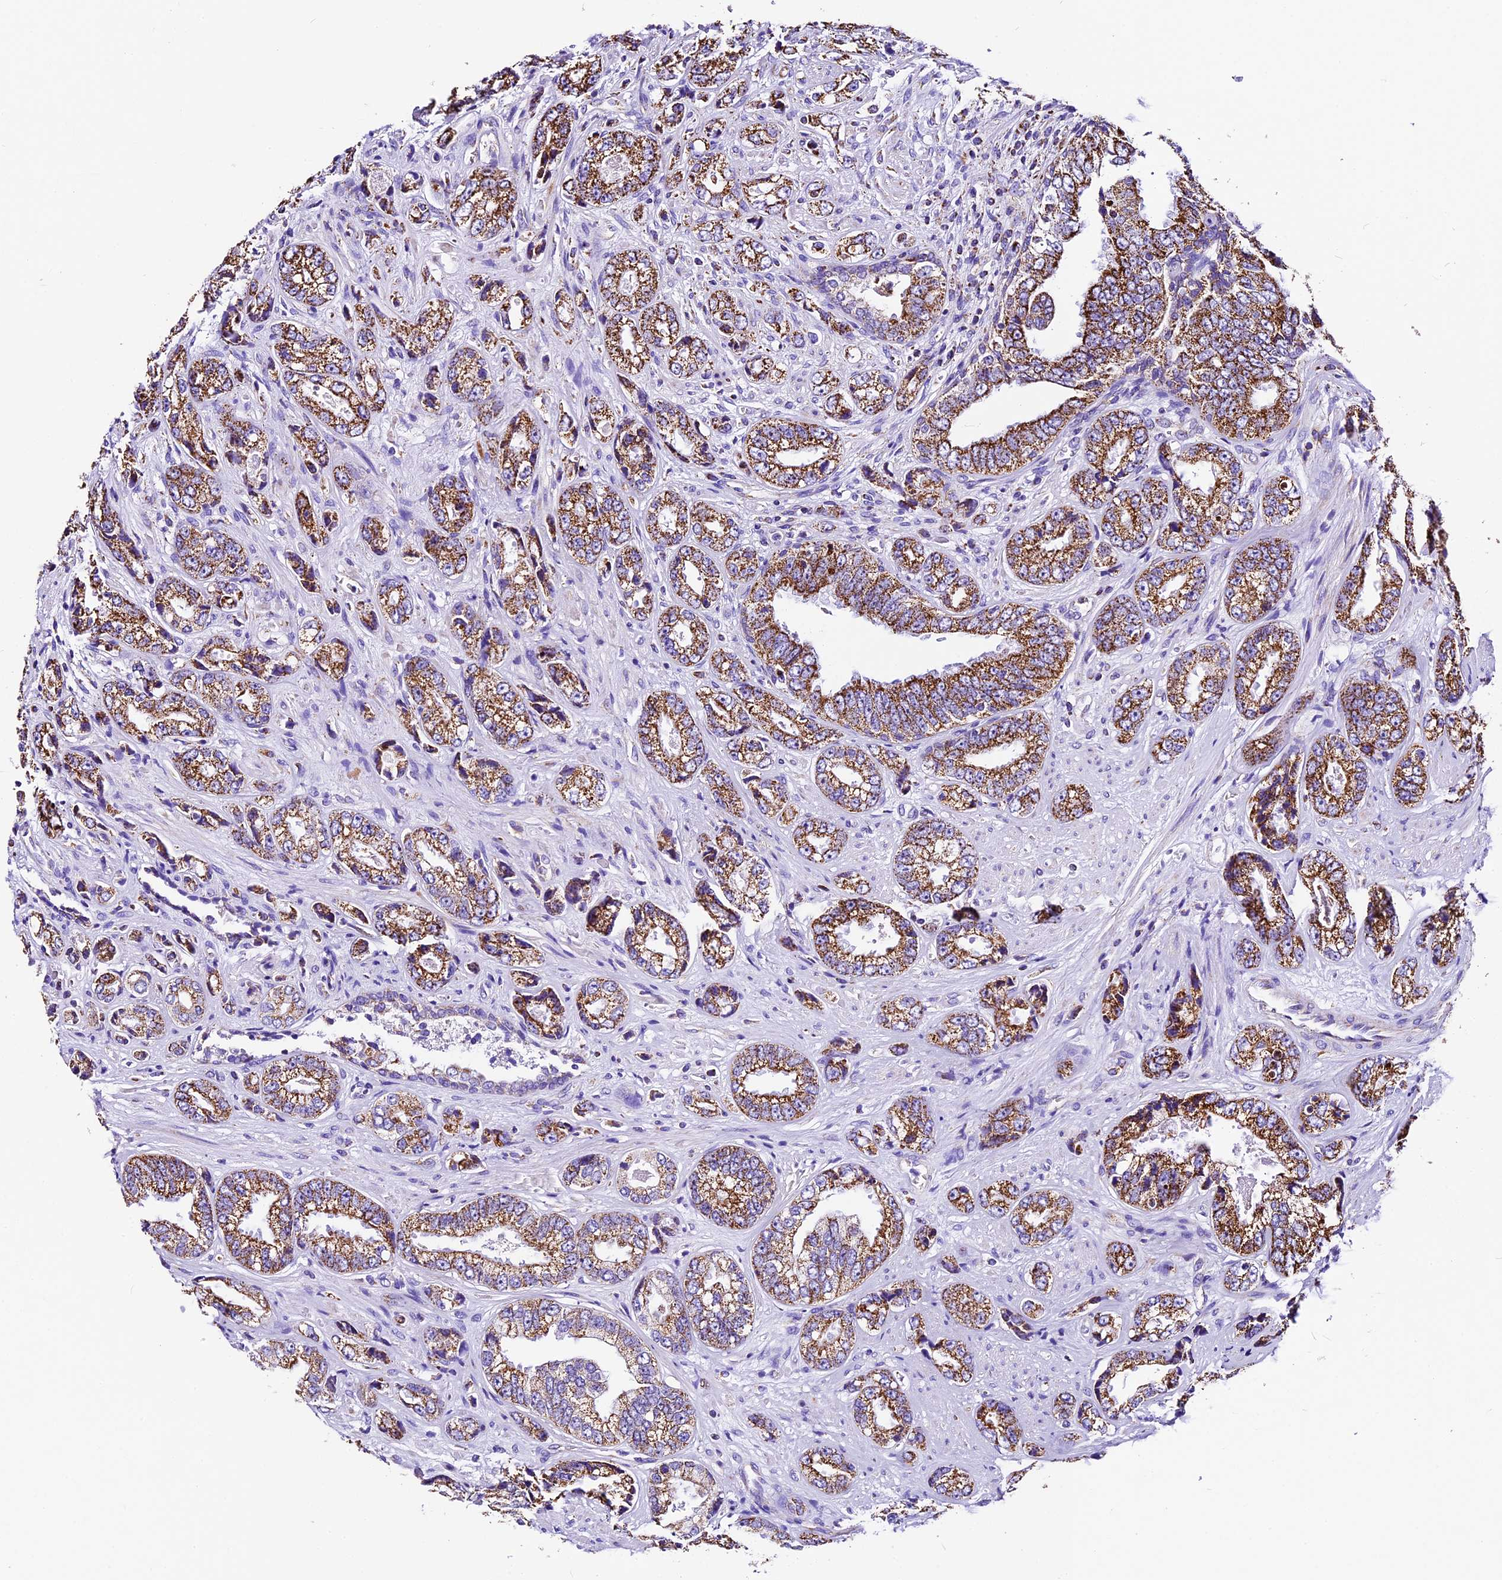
{"staining": {"intensity": "strong", "quantity": ">75%", "location": "cytoplasmic/membranous"}, "tissue": "prostate cancer", "cell_type": "Tumor cells", "image_type": "cancer", "snomed": [{"axis": "morphology", "description": "Adenocarcinoma, High grade"}, {"axis": "topography", "description": "Prostate"}], "caption": "Prostate cancer was stained to show a protein in brown. There is high levels of strong cytoplasmic/membranous expression in approximately >75% of tumor cells.", "gene": "DCAF5", "patient": {"sex": "male", "age": 61}}